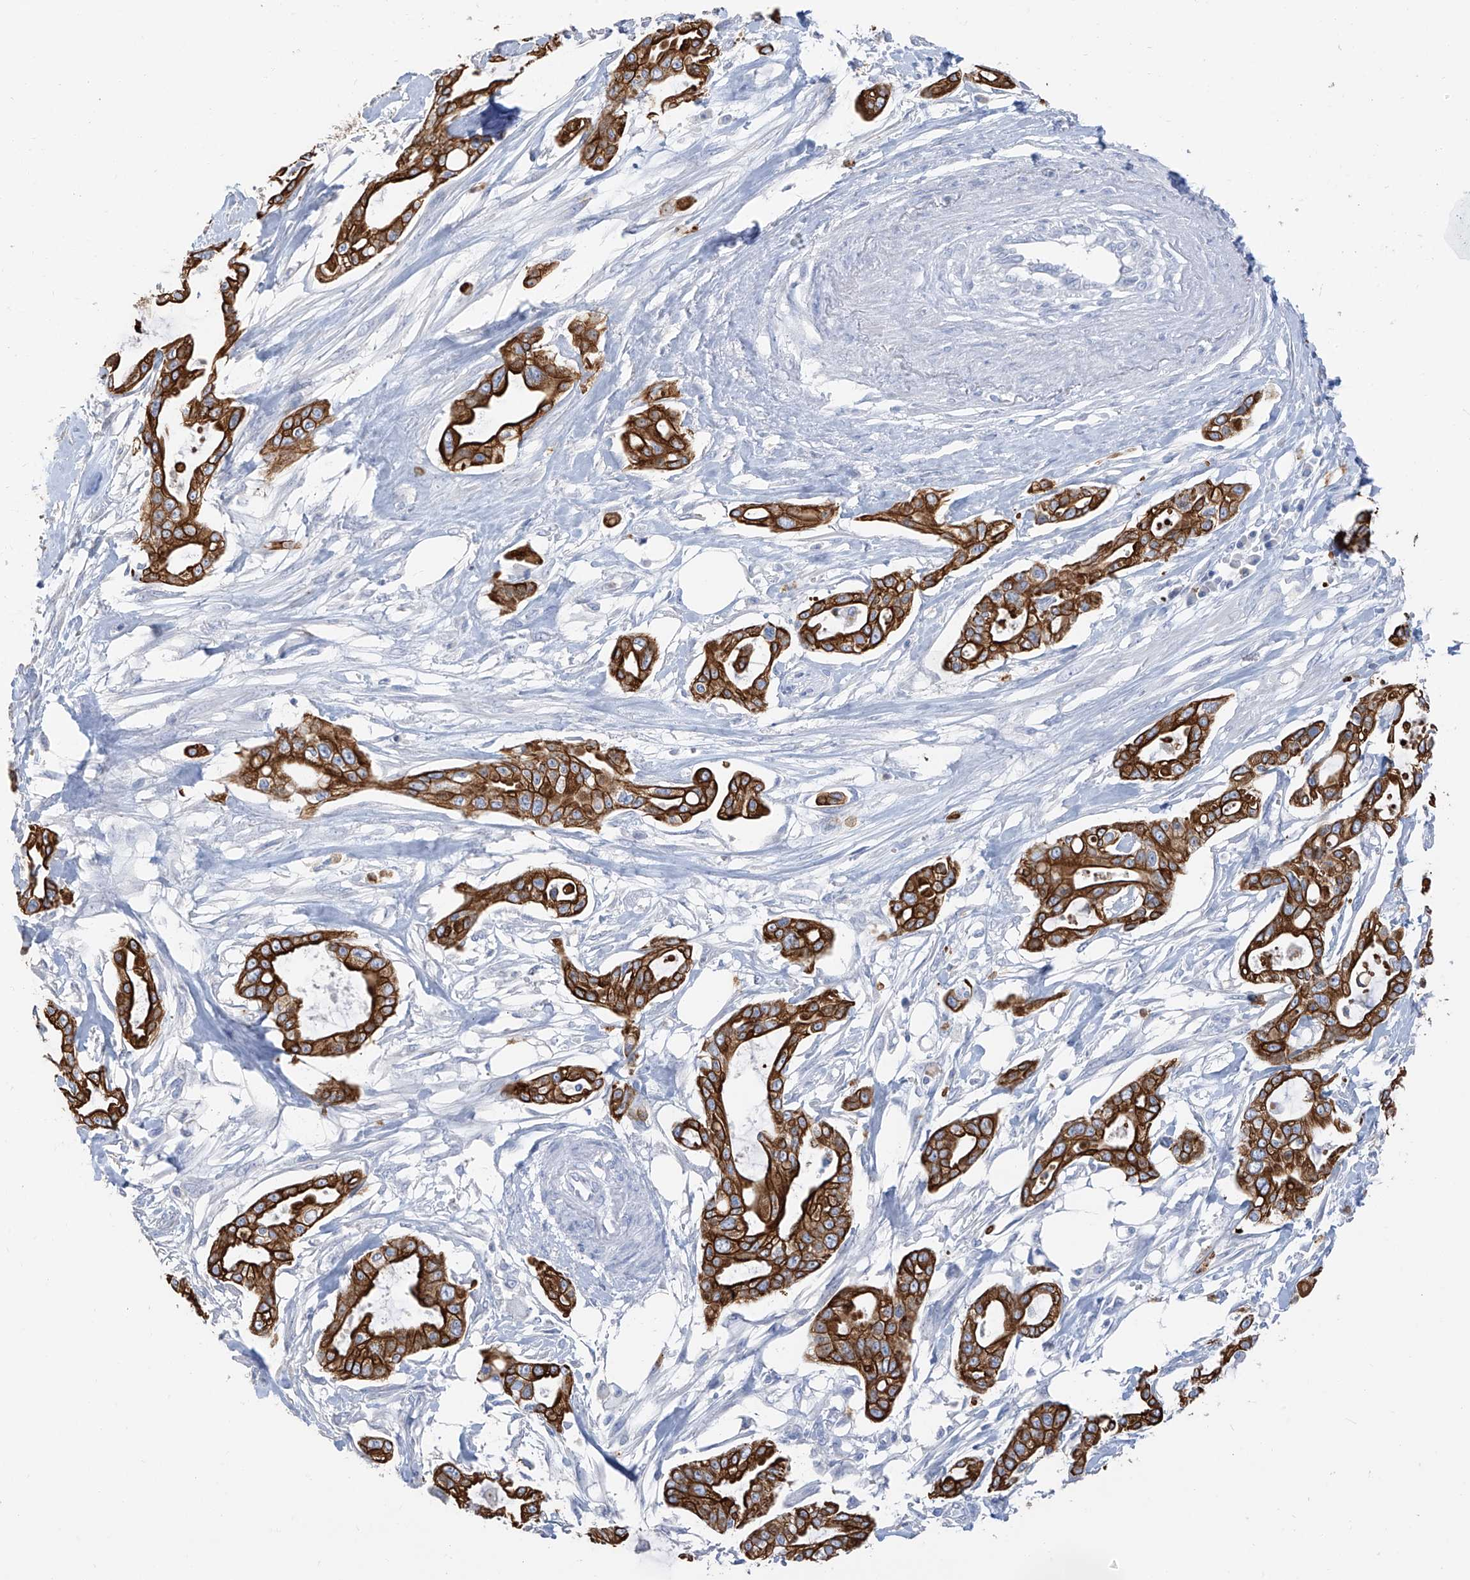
{"staining": {"intensity": "strong", "quantity": ">75%", "location": "cytoplasmic/membranous"}, "tissue": "pancreatic cancer", "cell_type": "Tumor cells", "image_type": "cancer", "snomed": [{"axis": "morphology", "description": "Adenocarcinoma, NOS"}, {"axis": "topography", "description": "Pancreas"}], "caption": "Protein expression analysis of human pancreatic cancer (adenocarcinoma) reveals strong cytoplasmic/membranous positivity in approximately >75% of tumor cells. The staining was performed using DAB (3,3'-diaminobenzidine) to visualize the protein expression in brown, while the nuclei were stained in blue with hematoxylin (Magnification: 20x).", "gene": "PAFAH1B3", "patient": {"sex": "male", "age": 68}}